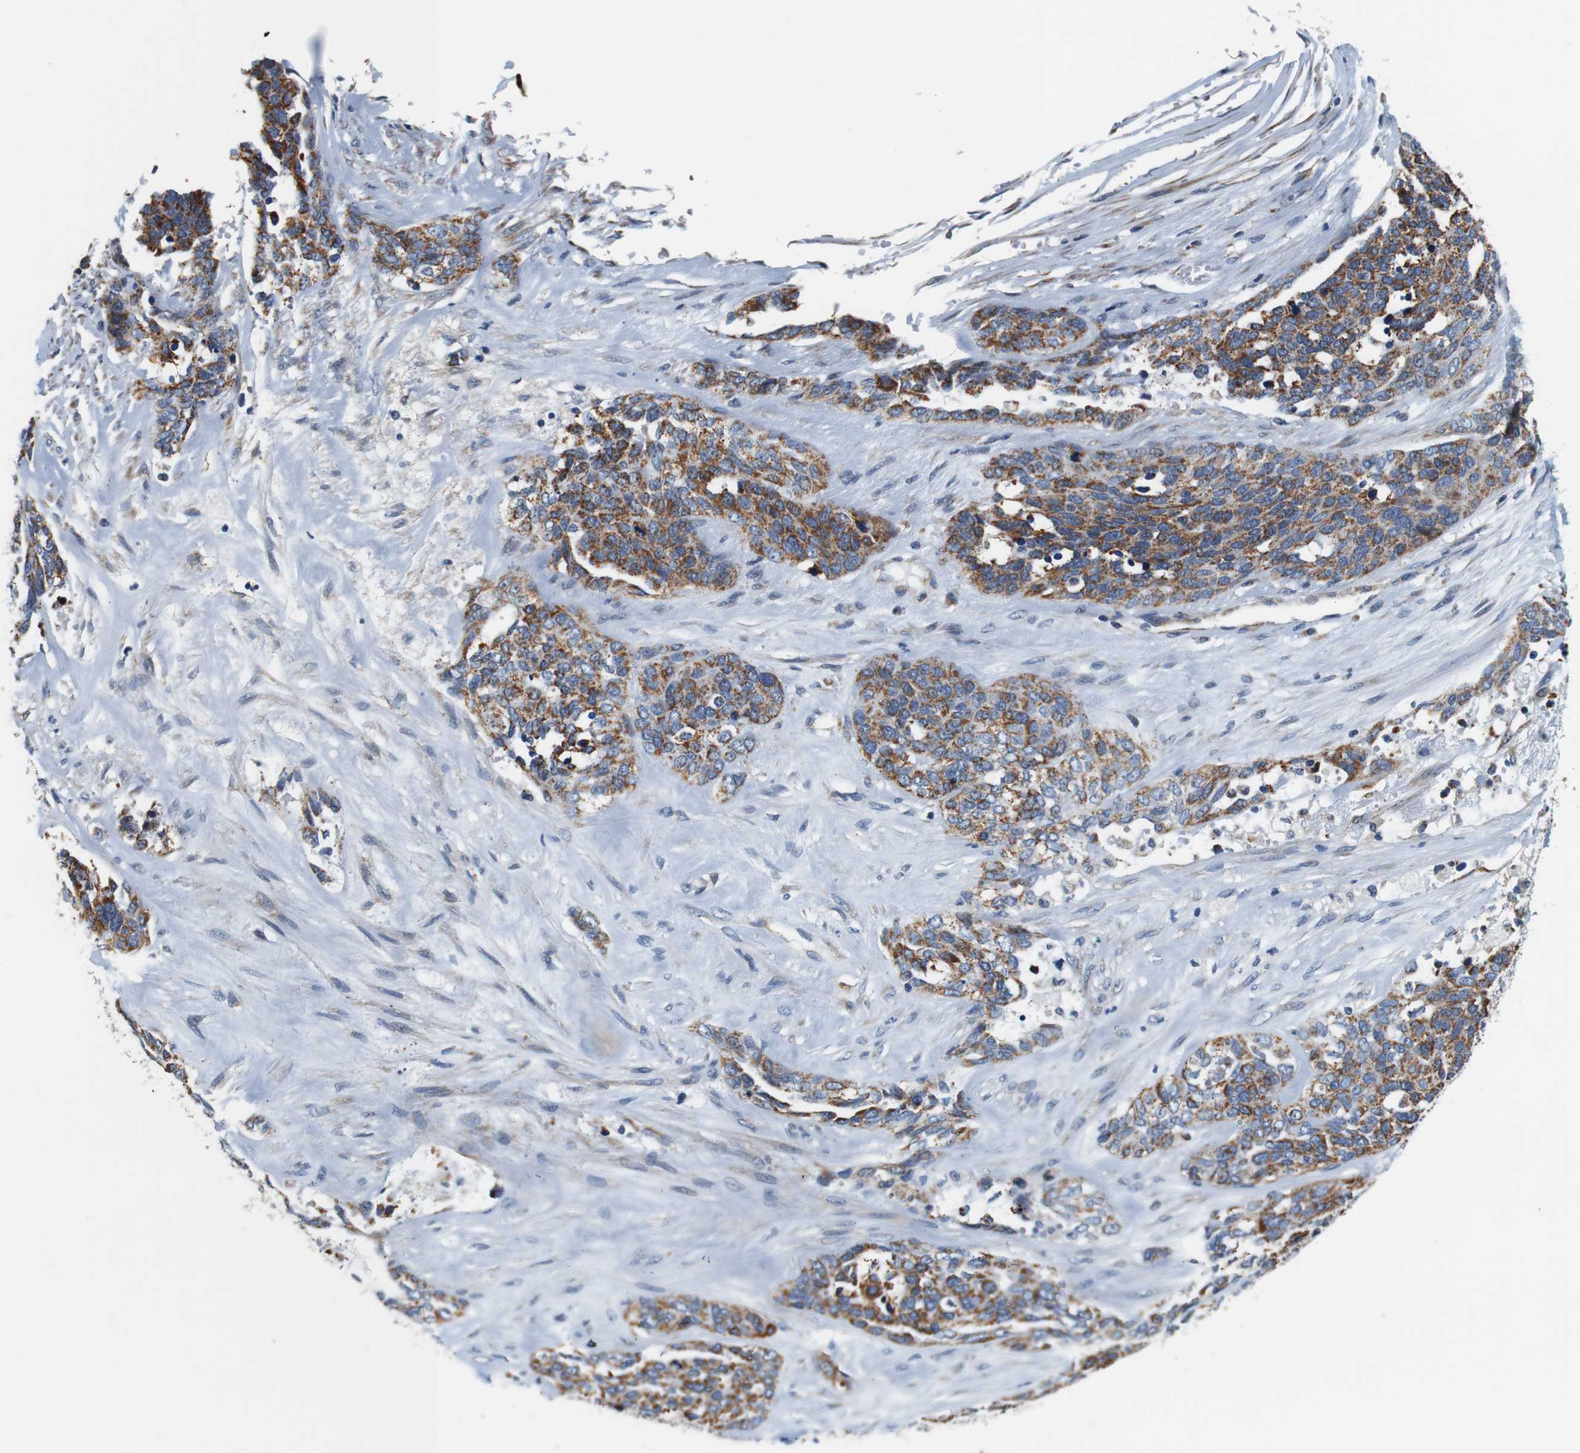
{"staining": {"intensity": "moderate", "quantity": ">75%", "location": "cytoplasmic/membranous"}, "tissue": "ovarian cancer", "cell_type": "Tumor cells", "image_type": "cancer", "snomed": [{"axis": "morphology", "description": "Cystadenocarcinoma, serous, NOS"}, {"axis": "topography", "description": "Ovary"}], "caption": "Immunohistochemistry (IHC) micrograph of neoplastic tissue: human ovarian cancer (serous cystadenocarcinoma) stained using IHC shows medium levels of moderate protein expression localized specifically in the cytoplasmic/membranous of tumor cells, appearing as a cytoplasmic/membranous brown color.", "gene": "LRP4", "patient": {"sex": "female", "age": 44}}